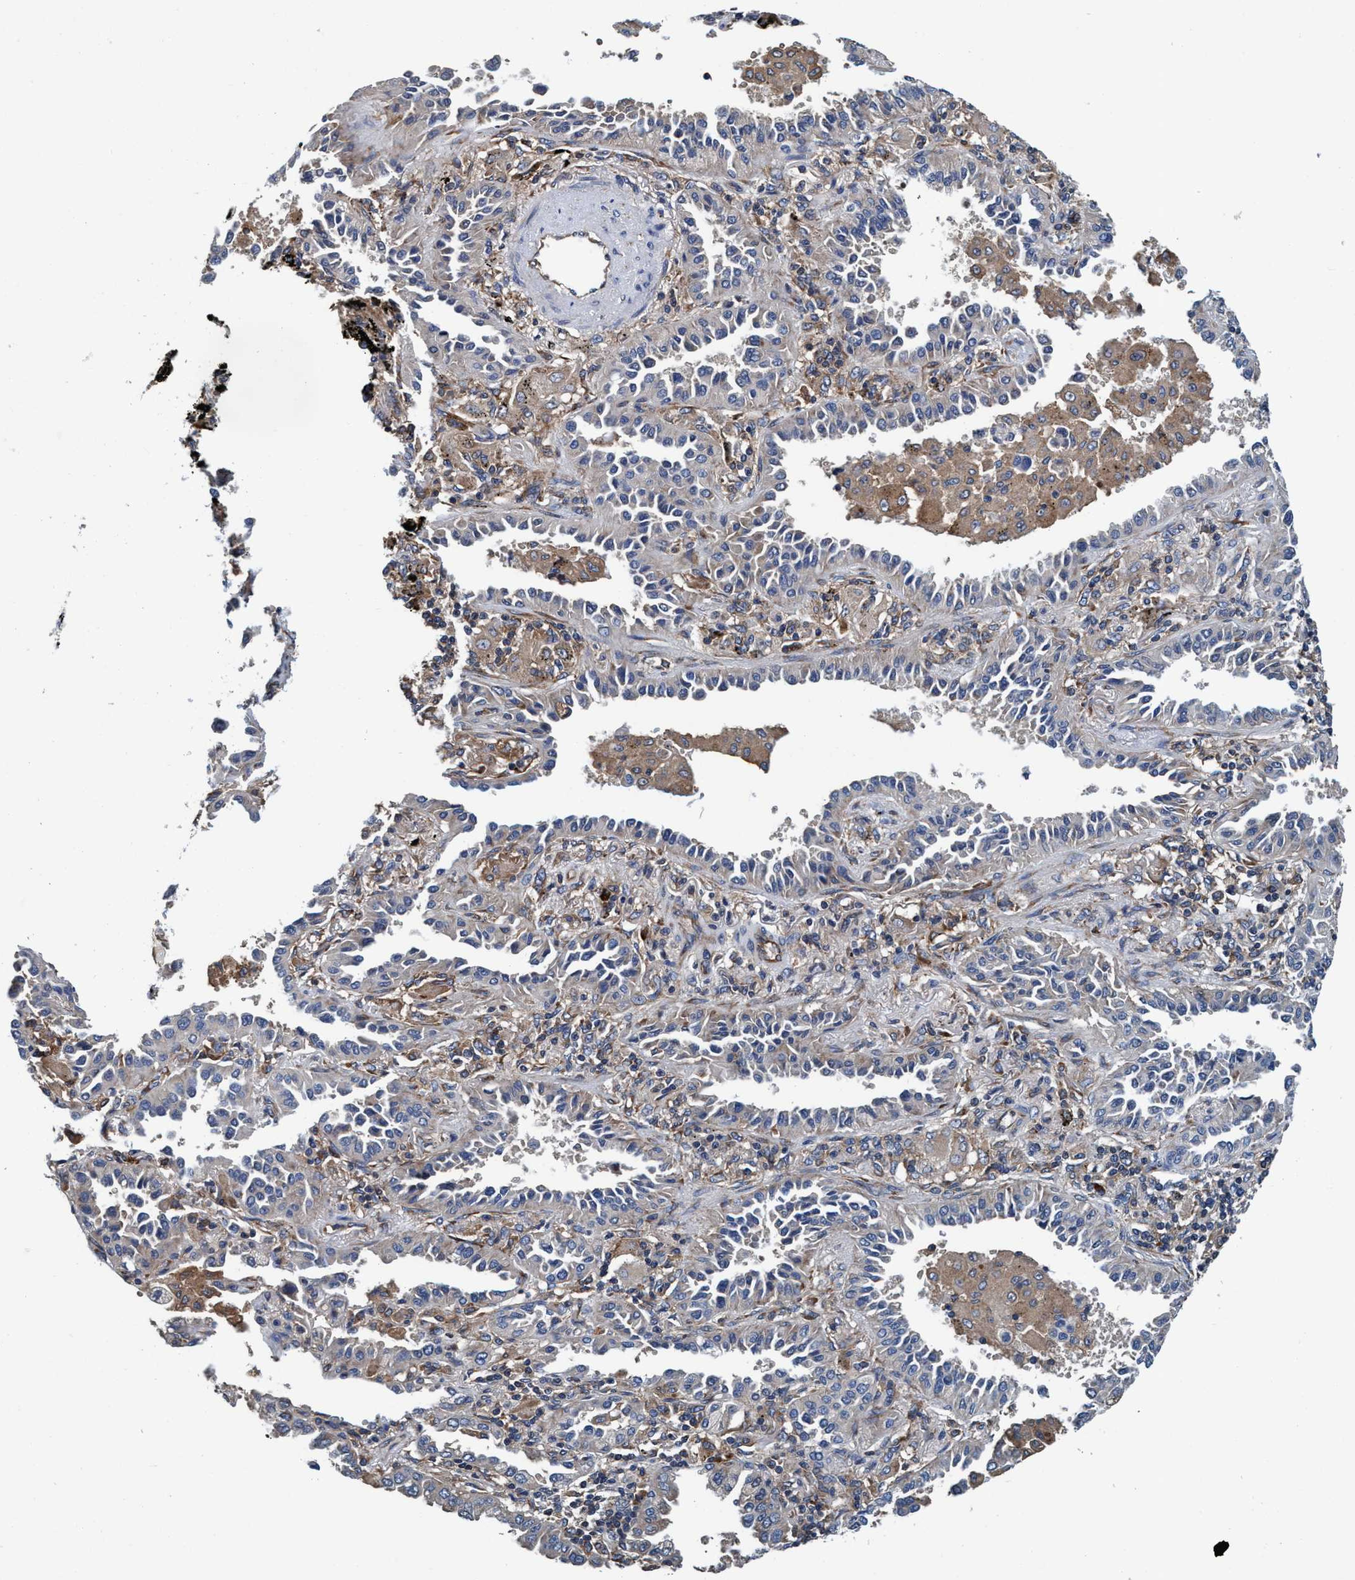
{"staining": {"intensity": "negative", "quantity": "none", "location": "none"}, "tissue": "lung cancer", "cell_type": "Tumor cells", "image_type": "cancer", "snomed": [{"axis": "morphology", "description": "Normal tissue, NOS"}, {"axis": "morphology", "description": "Adenocarcinoma, NOS"}, {"axis": "topography", "description": "Lung"}], "caption": "A high-resolution image shows immunohistochemistry (IHC) staining of adenocarcinoma (lung), which displays no significant positivity in tumor cells.", "gene": "ENDOG", "patient": {"sex": "male", "age": 59}}